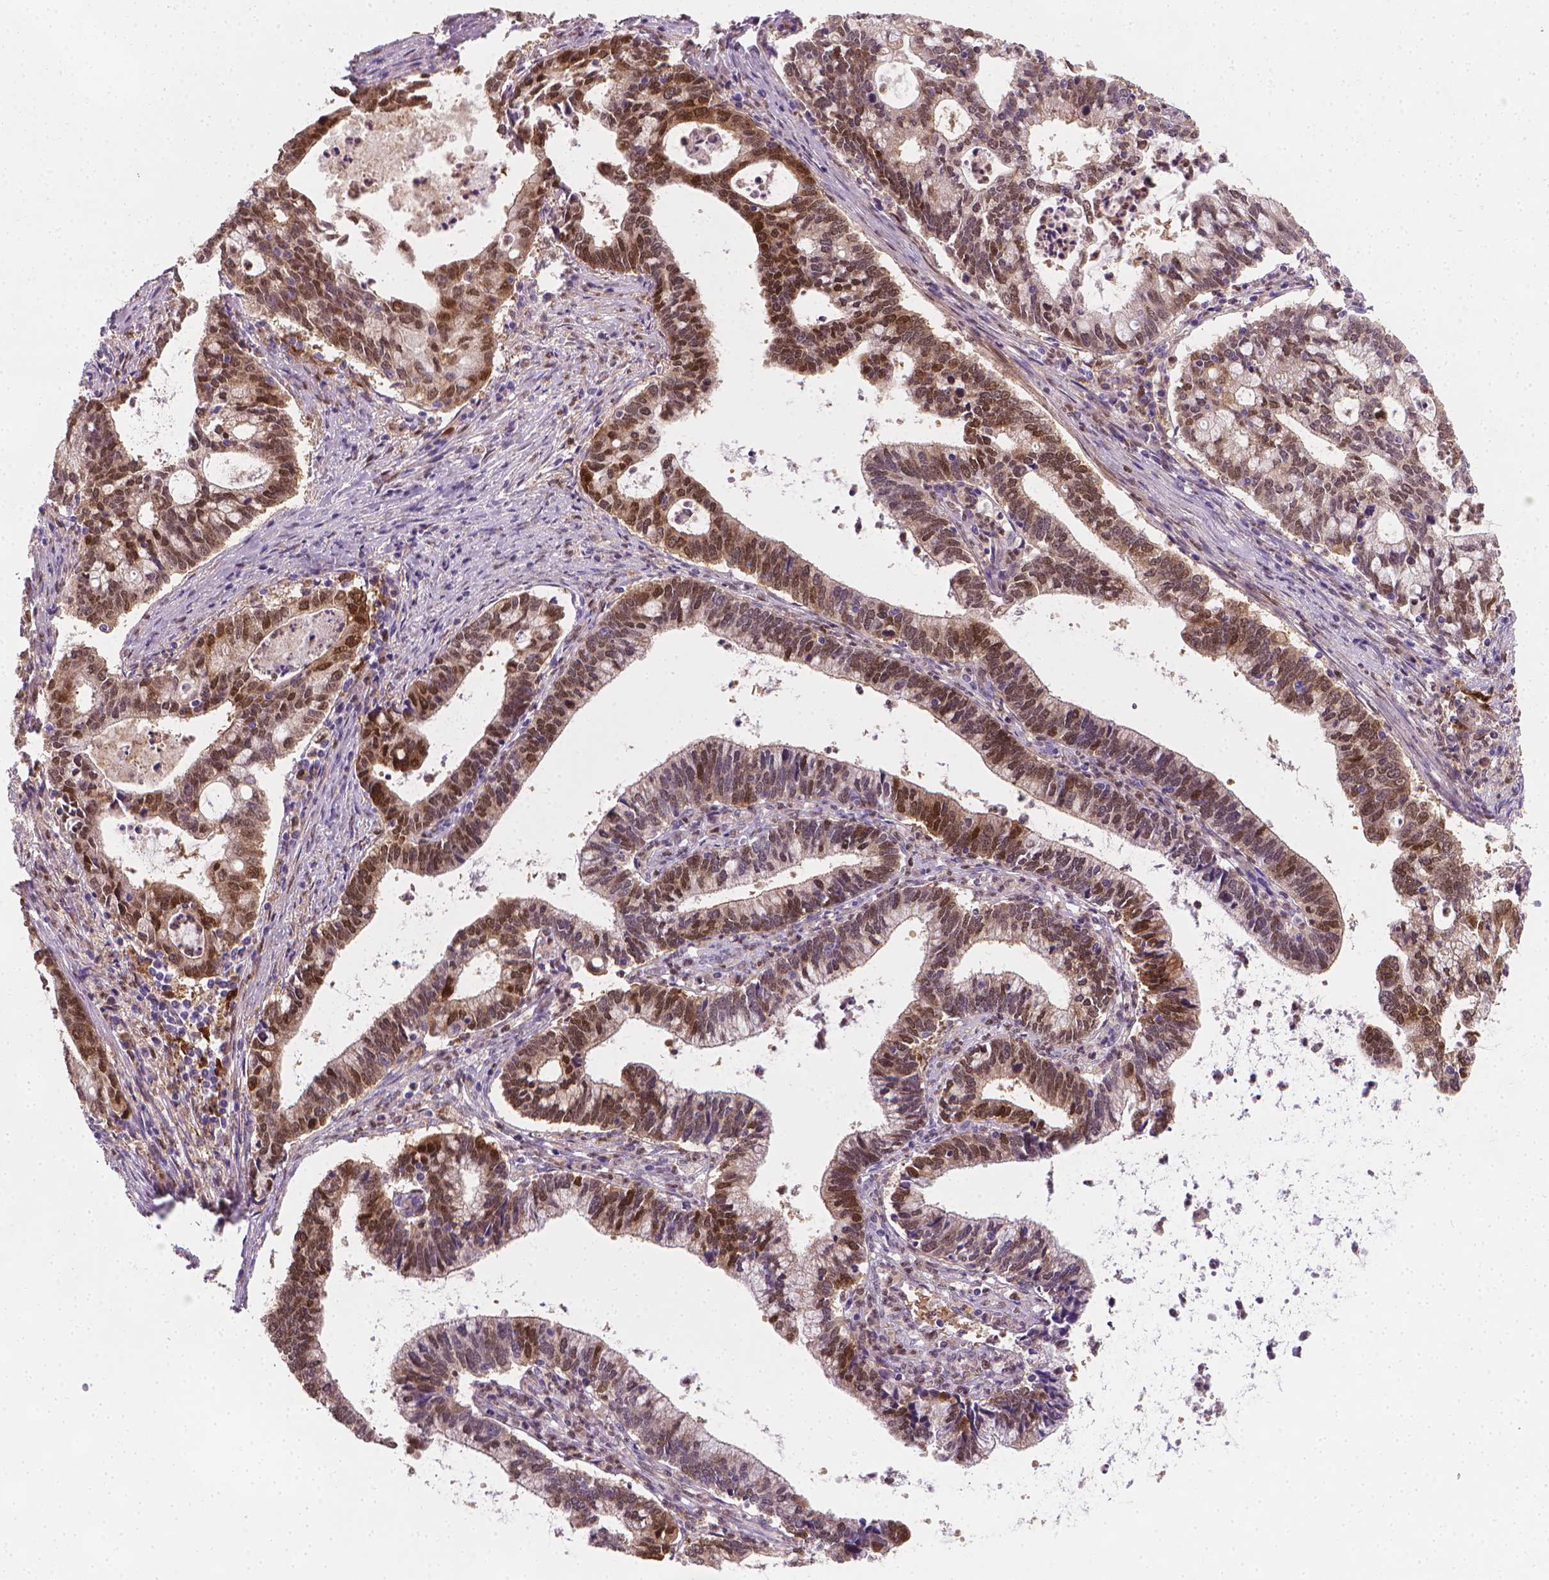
{"staining": {"intensity": "moderate", "quantity": ">75%", "location": "nuclear"}, "tissue": "cervical cancer", "cell_type": "Tumor cells", "image_type": "cancer", "snomed": [{"axis": "morphology", "description": "Adenocarcinoma, NOS"}, {"axis": "topography", "description": "Cervix"}], "caption": "Immunohistochemistry of adenocarcinoma (cervical) displays medium levels of moderate nuclear staining in approximately >75% of tumor cells. (Stains: DAB (3,3'-diaminobenzidine) in brown, nuclei in blue, Microscopy: brightfield microscopy at high magnification).", "gene": "TNFAIP2", "patient": {"sex": "female", "age": 42}}